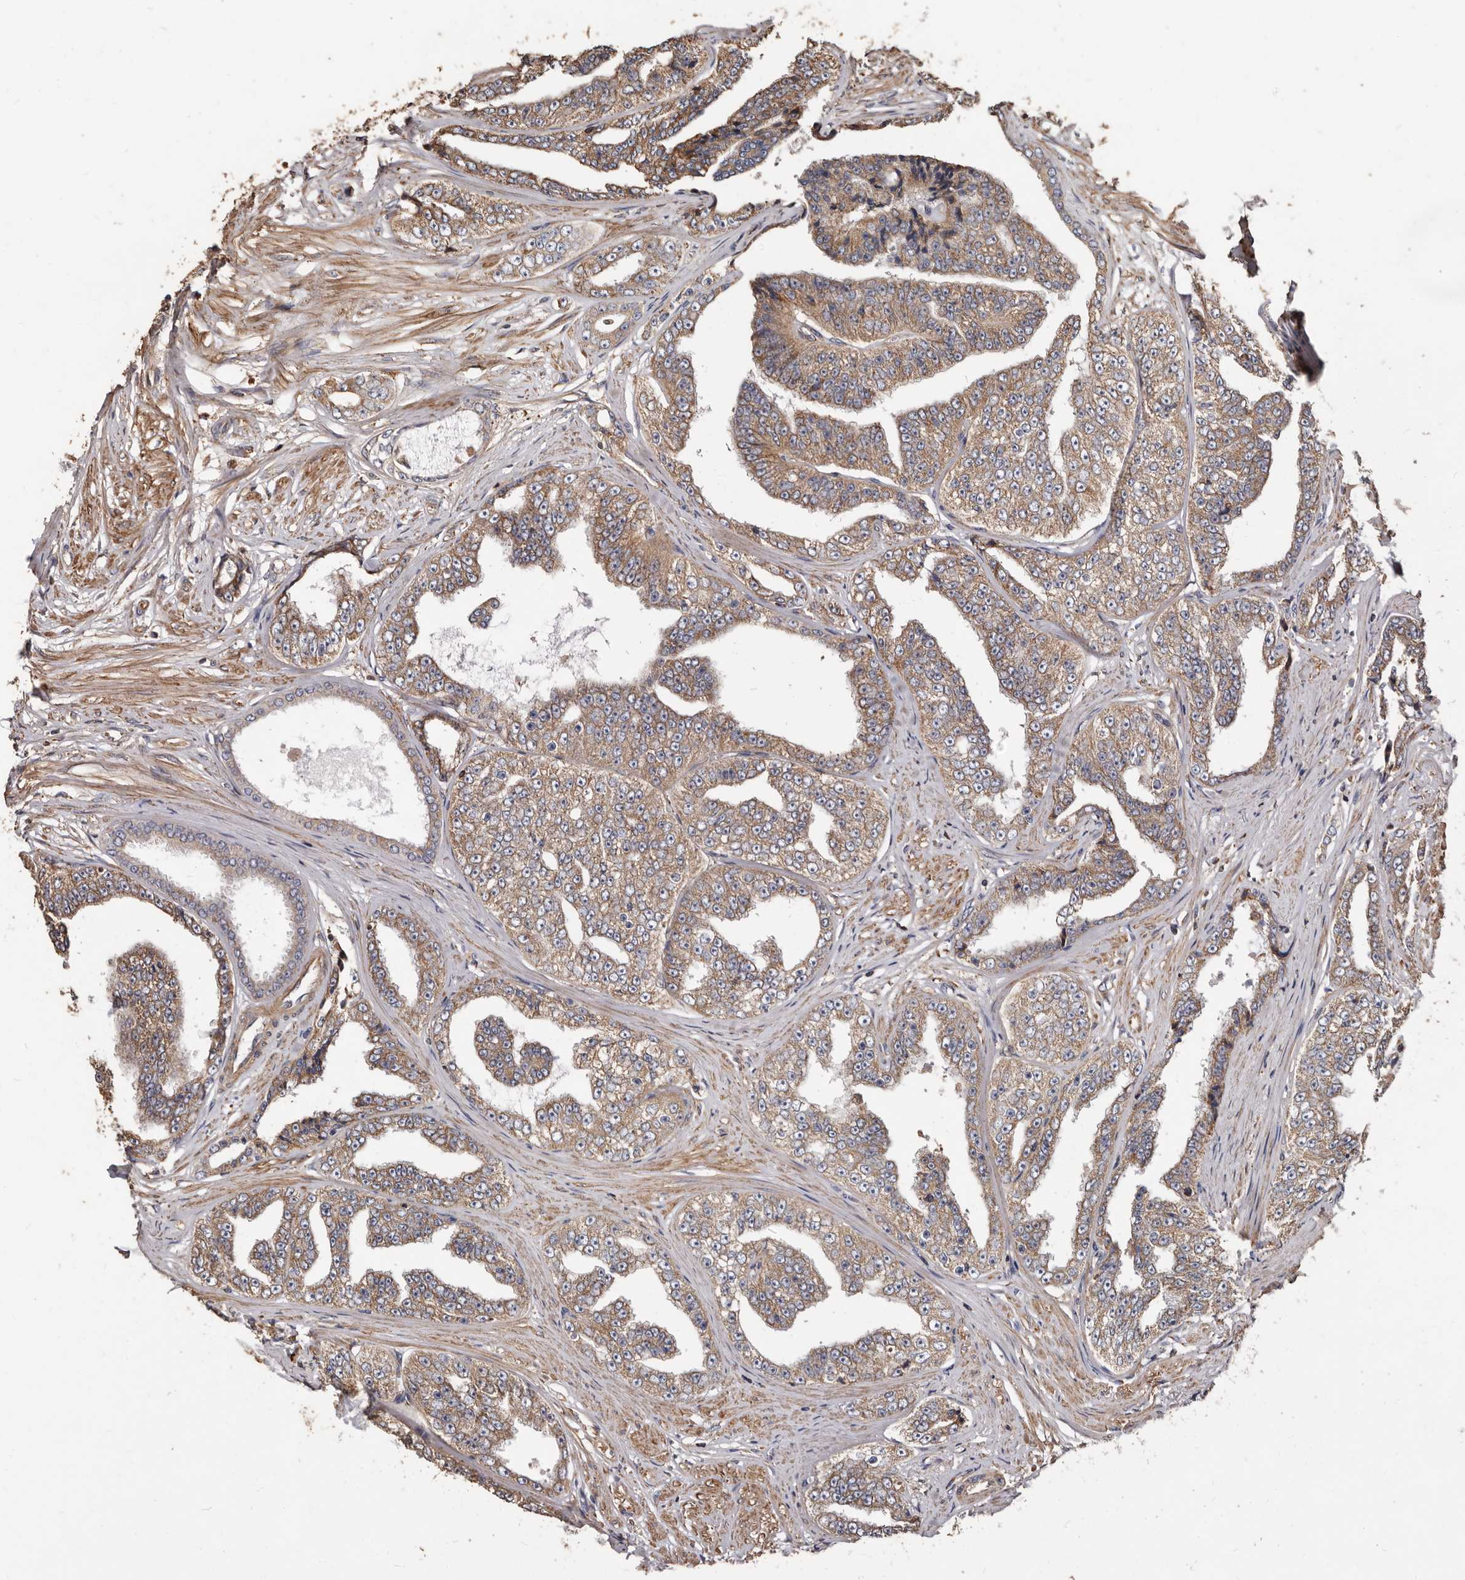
{"staining": {"intensity": "moderate", "quantity": ">75%", "location": "cytoplasmic/membranous"}, "tissue": "prostate cancer", "cell_type": "Tumor cells", "image_type": "cancer", "snomed": [{"axis": "morphology", "description": "Adenocarcinoma, High grade"}, {"axis": "topography", "description": "Prostate"}], "caption": "DAB (3,3'-diaminobenzidine) immunohistochemical staining of adenocarcinoma (high-grade) (prostate) shows moderate cytoplasmic/membranous protein staining in approximately >75% of tumor cells.", "gene": "OSGIN2", "patient": {"sex": "male", "age": 71}}